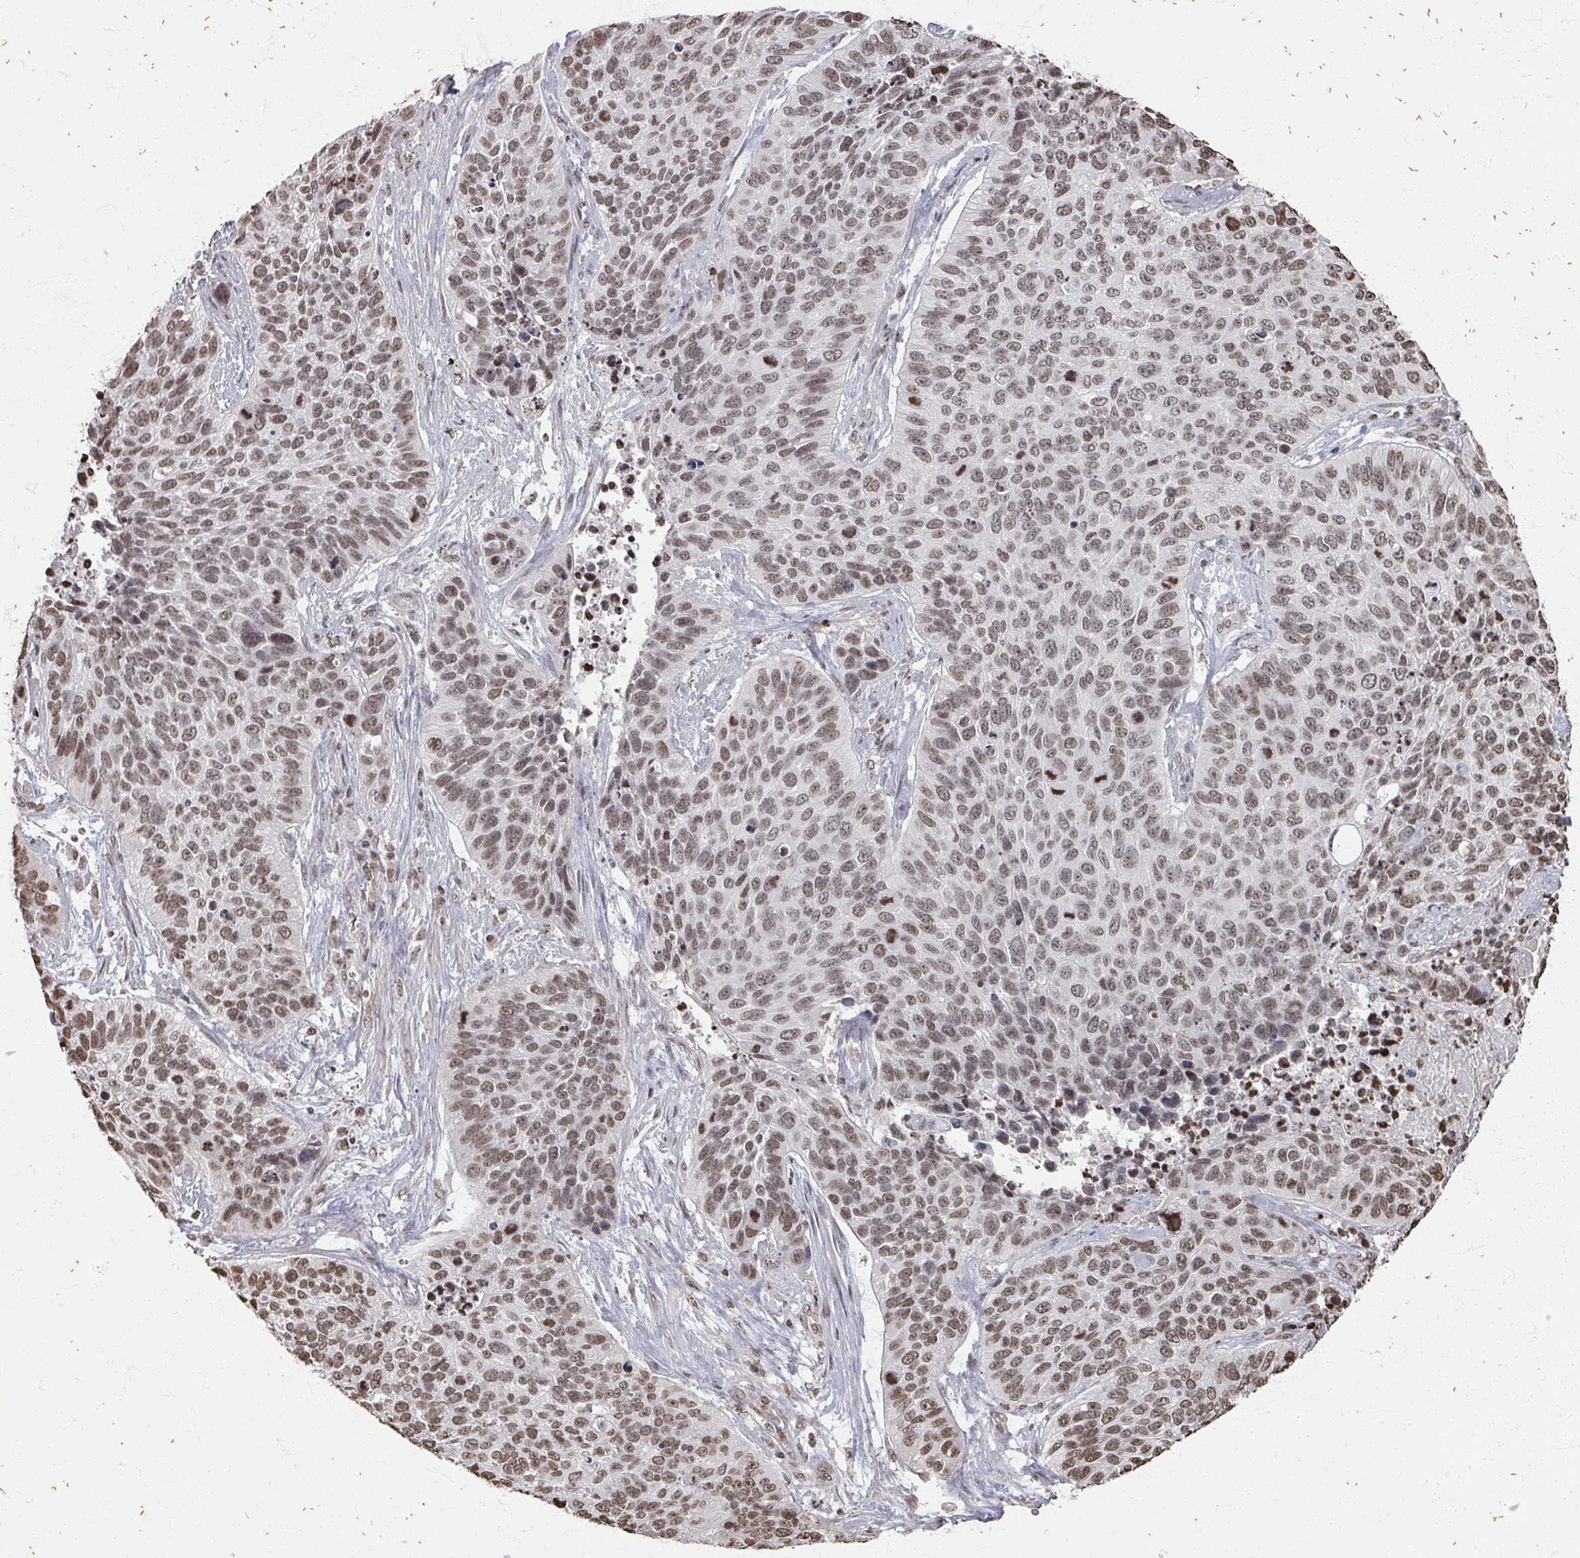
{"staining": {"intensity": "moderate", "quantity": ">75%", "location": "nuclear"}, "tissue": "lung cancer", "cell_type": "Tumor cells", "image_type": "cancer", "snomed": [{"axis": "morphology", "description": "Squamous cell carcinoma, NOS"}, {"axis": "topography", "description": "Lung"}], "caption": "Approximately >75% of tumor cells in lung cancer reveal moderate nuclear protein positivity as visualized by brown immunohistochemical staining.", "gene": "DCUN1D5", "patient": {"sex": "male", "age": 62}}